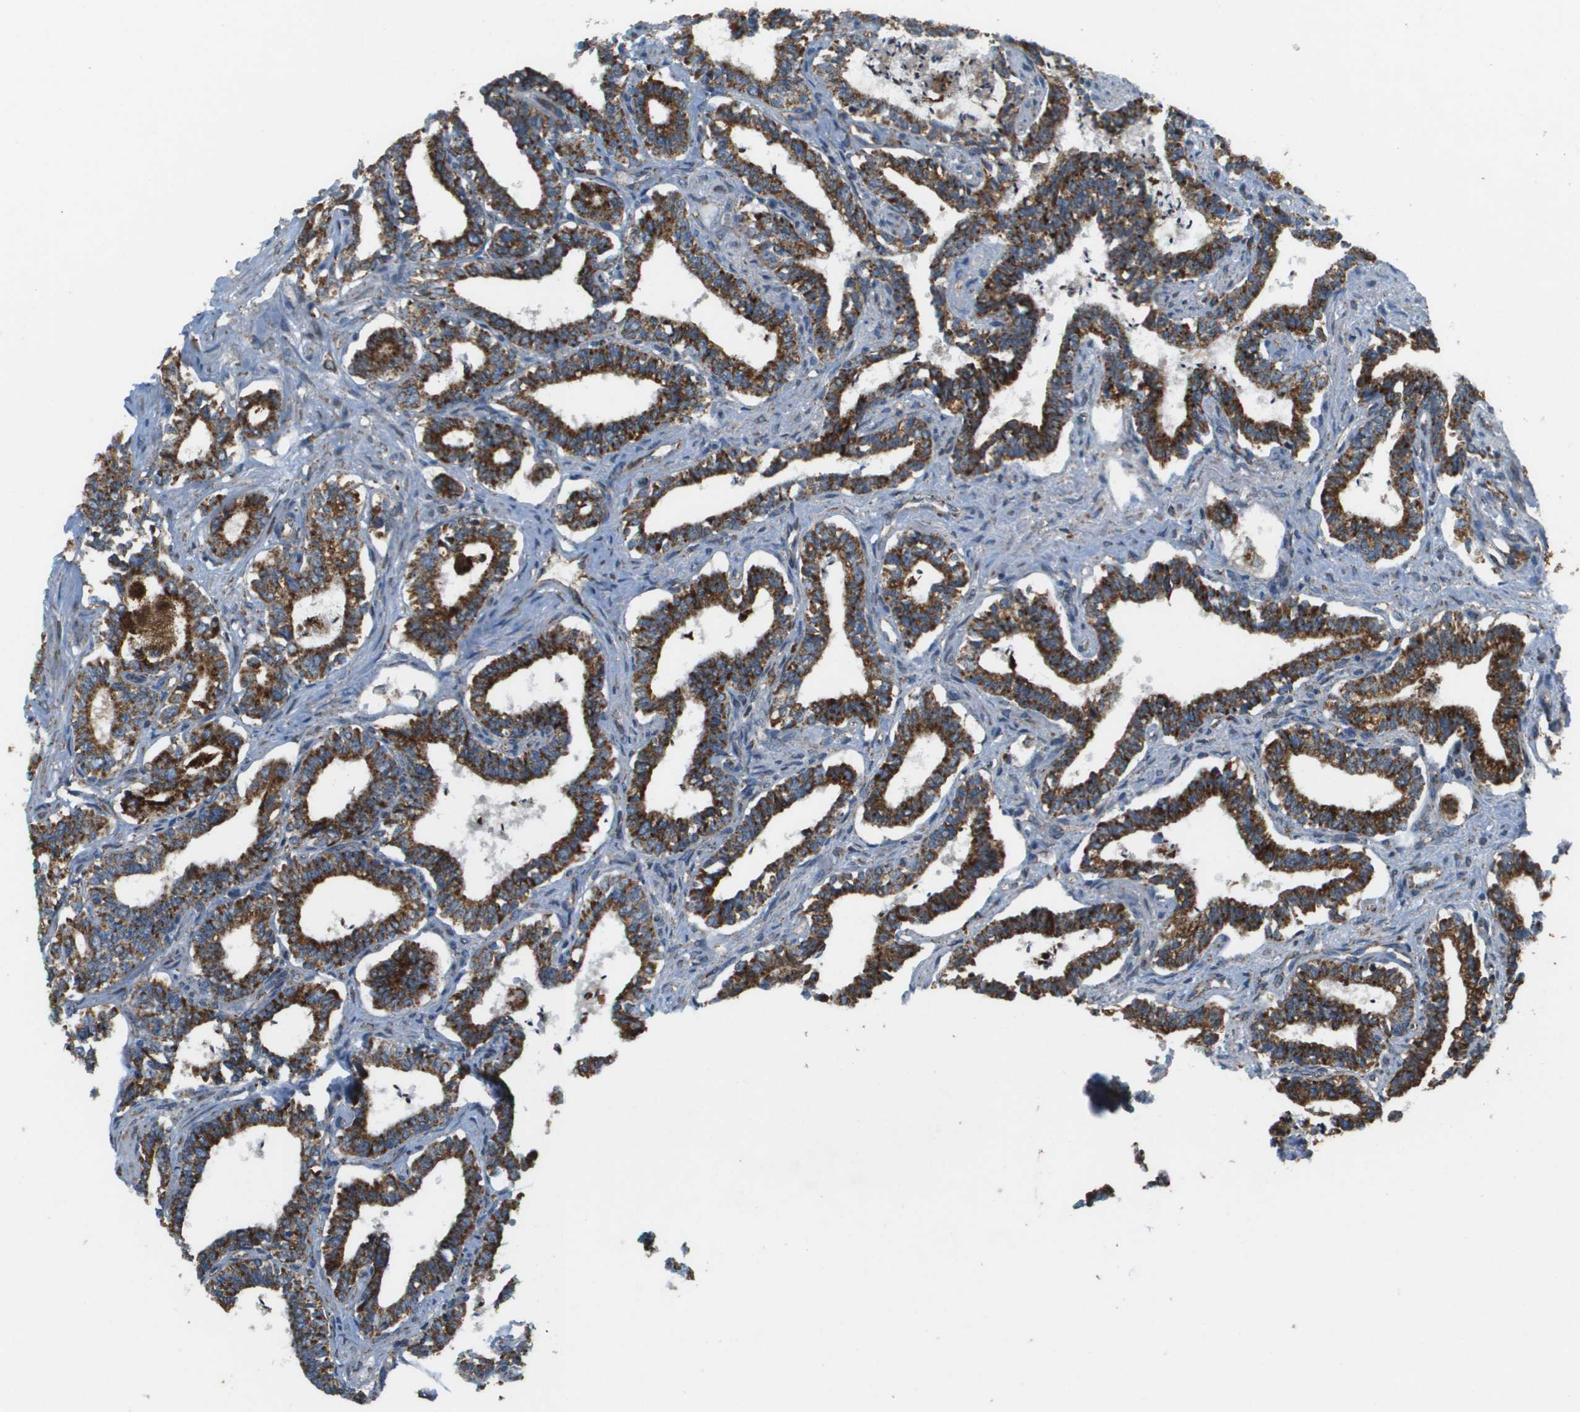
{"staining": {"intensity": "strong", "quantity": ">75%", "location": "cytoplasmic/membranous"}, "tissue": "seminal vesicle", "cell_type": "Glandular cells", "image_type": "normal", "snomed": [{"axis": "morphology", "description": "Normal tissue, NOS"}, {"axis": "morphology", "description": "Adenocarcinoma, High grade"}, {"axis": "topography", "description": "Prostate"}, {"axis": "topography", "description": "Seminal veicle"}], "caption": "Glandular cells reveal high levels of strong cytoplasmic/membranous staining in approximately >75% of cells in unremarkable seminal vesicle. (DAB = brown stain, brightfield microscopy at high magnification).", "gene": "NRK", "patient": {"sex": "male", "age": 55}}